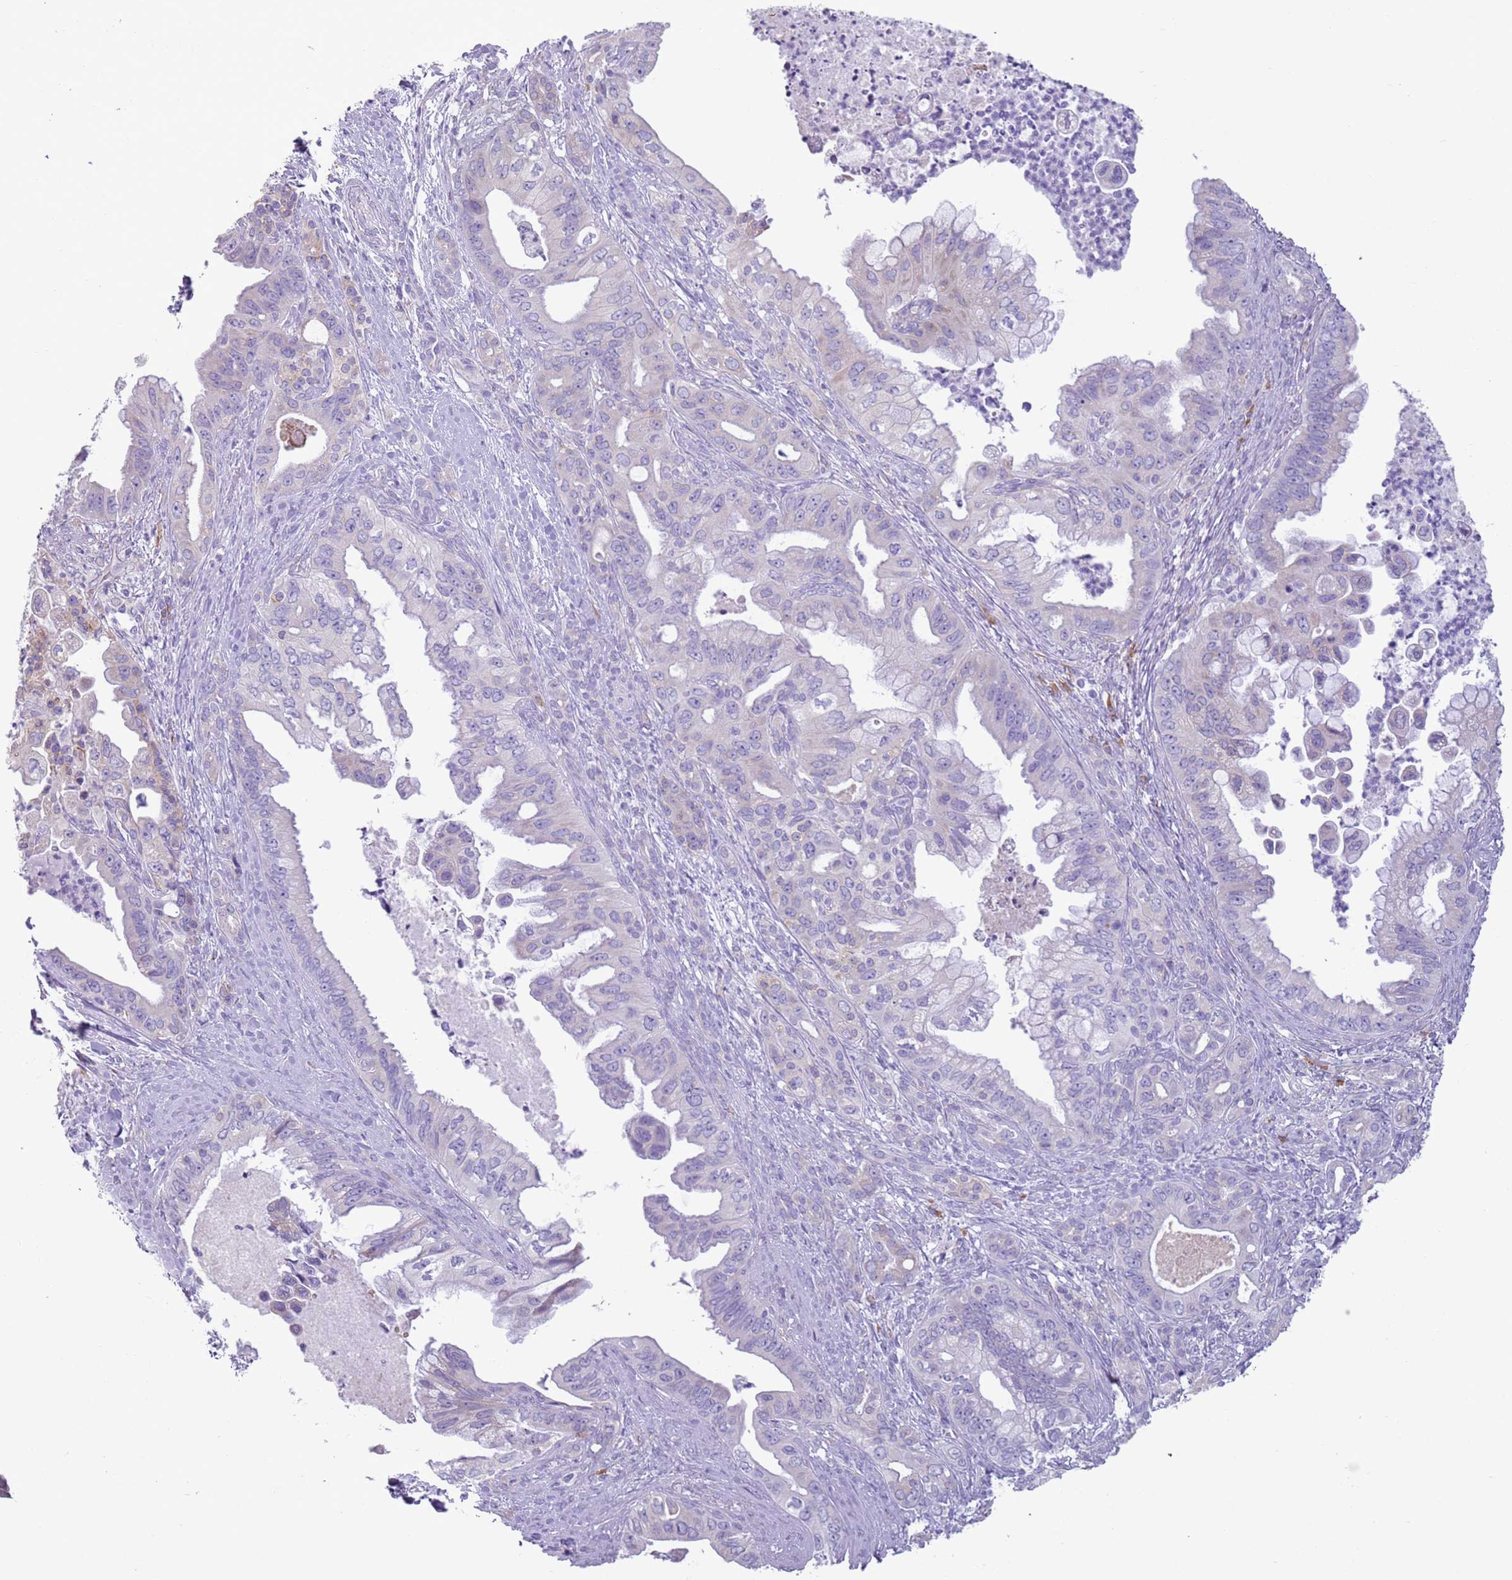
{"staining": {"intensity": "weak", "quantity": "<25%", "location": "cytoplasmic/membranous"}, "tissue": "pancreatic cancer", "cell_type": "Tumor cells", "image_type": "cancer", "snomed": [{"axis": "morphology", "description": "Adenocarcinoma, NOS"}, {"axis": "topography", "description": "Pancreas"}], "caption": "Tumor cells show no significant staining in pancreatic adenocarcinoma. The staining was performed using DAB to visualize the protein expression in brown, while the nuclei were stained in blue with hematoxylin (Magnification: 20x).", "gene": "HYOU1", "patient": {"sex": "male", "age": 58}}